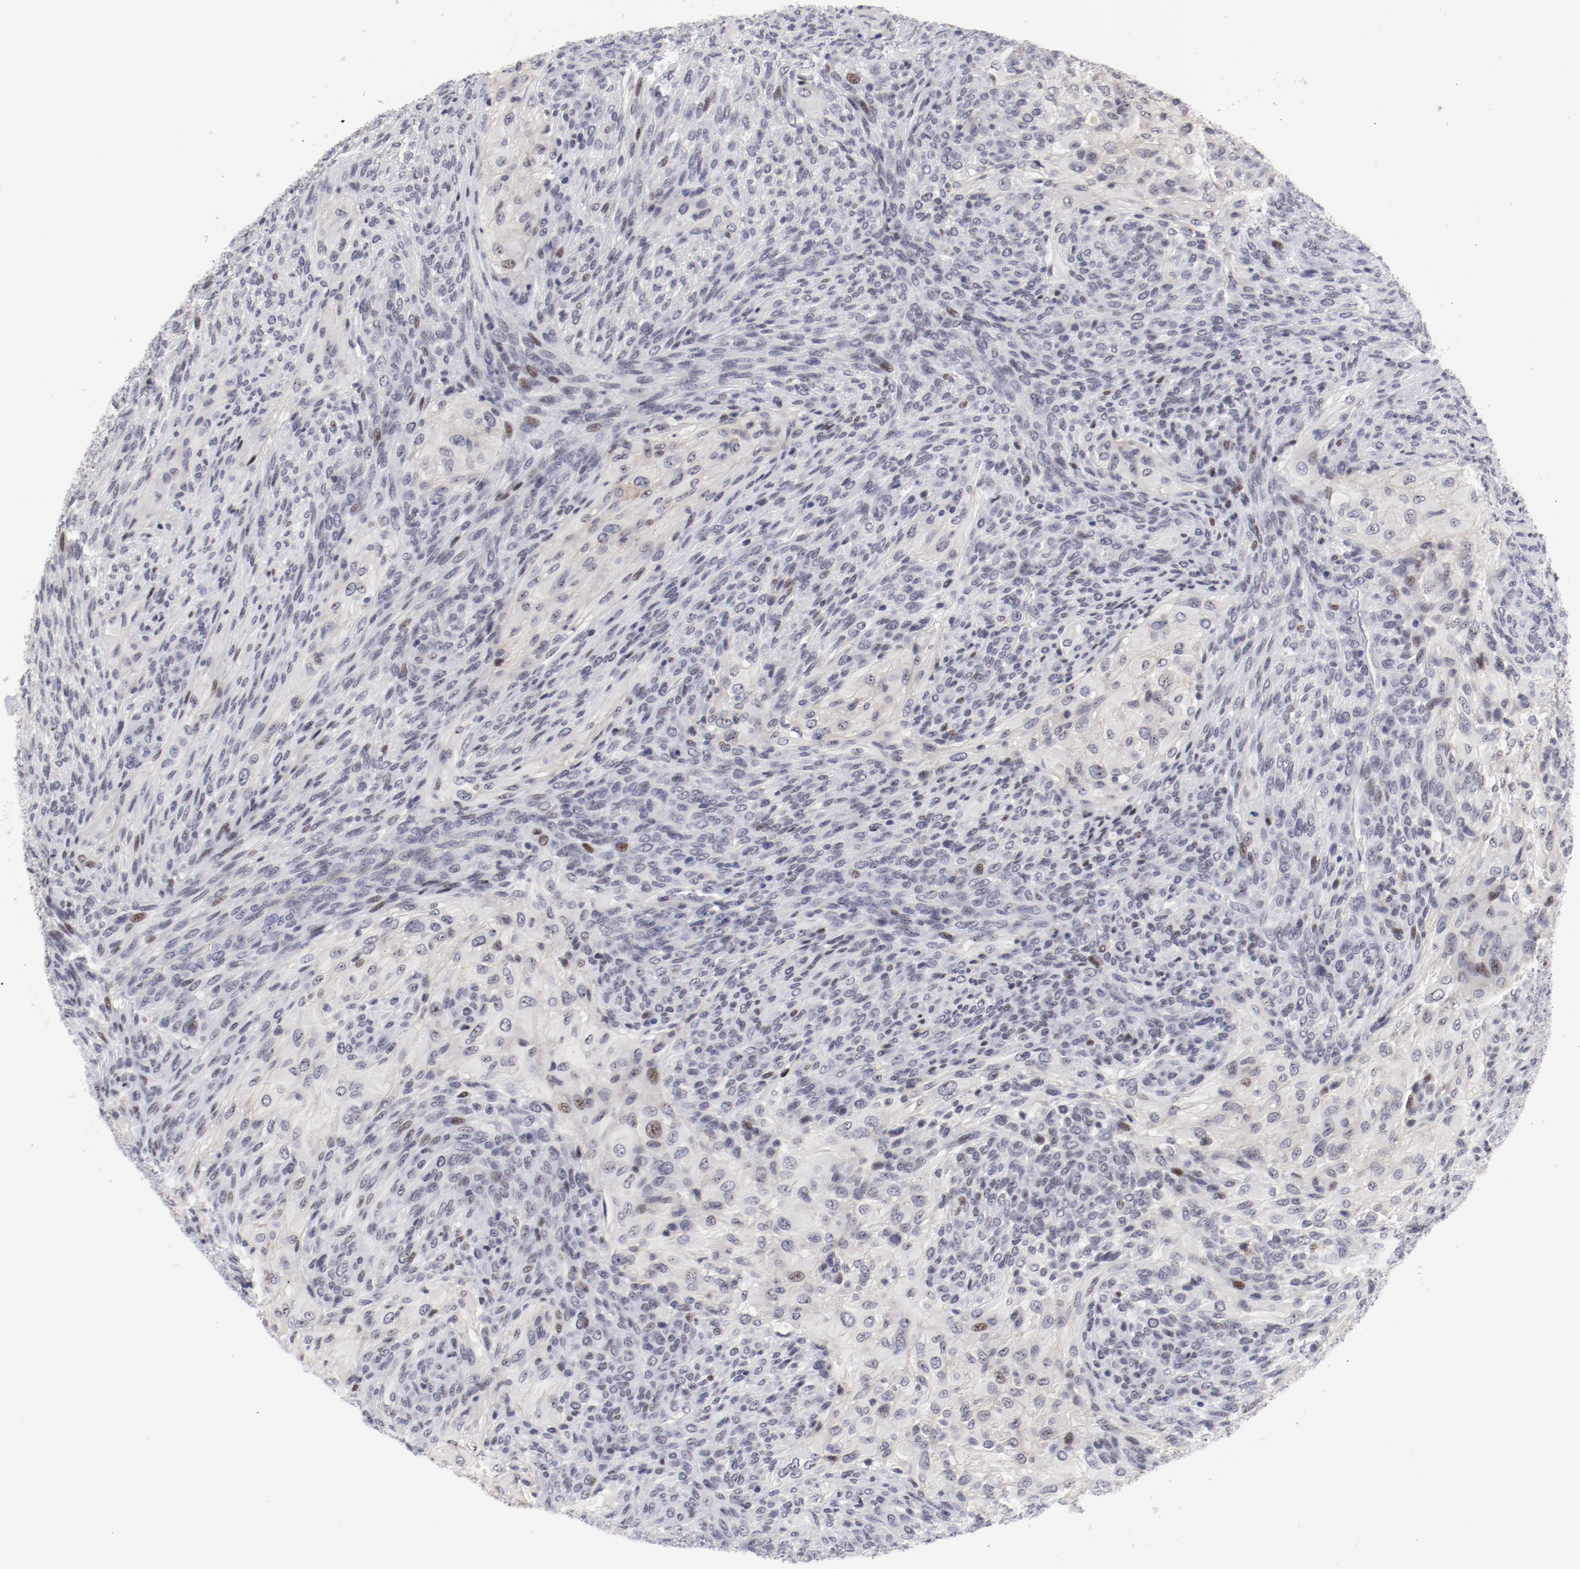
{"staining": {"intensity": "weak", "quantity": "<25%", "location": "nuclear"}, "tissue": "glioma", "cell_type": "Tumor cells", "image_type": "cancer", "snomed": [{"axis": "morphology", "description": "Glioma, malignant, High grade"}, {"axis": "topography", "description": "Cerebral cortex"}], "caption": "Immunohistochemistry (IHC) of human glioma shows no expression in tumor cells.", "gene": "FSCB", "patient": {"sex": "female", "age": 55}}